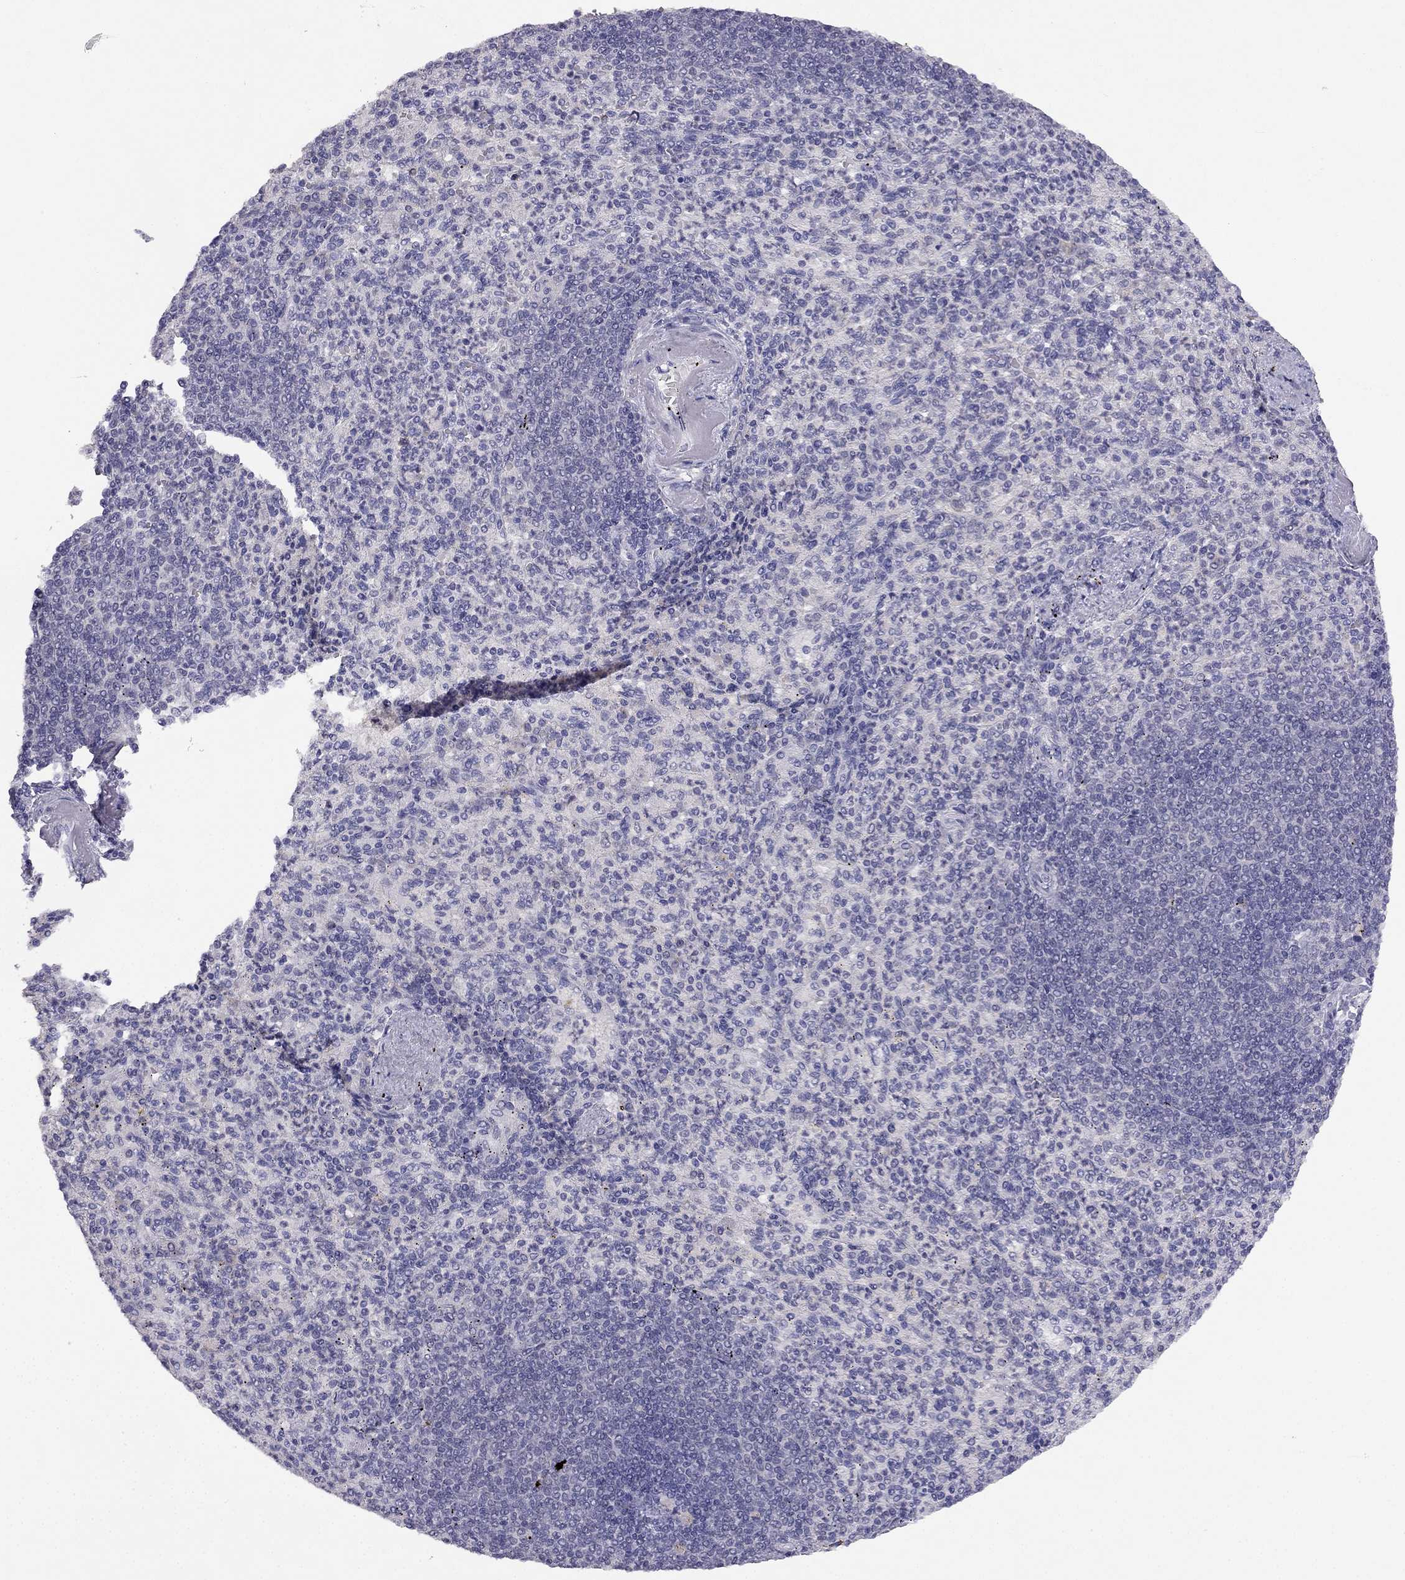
{"staining": {"intensity": "negative", "quantity": "none", "location": "none"}, "tissue": "spleen", "cell_type": "Cells in red pulp", "image_type": "normal", "snomed": [{"axis": "morphology", "description": "Normal tissue, NOS"}, {"axis": "topography", "description": "Spleen"}], "caption": "The image displays no significant staining in cells in red pulp of spleen. (Brightfield microscopy of DAB immunohistochemistry (IHC) at high magnification).", "gene": "C16orf89", "patient": {"sex": "female", "age": 74}}